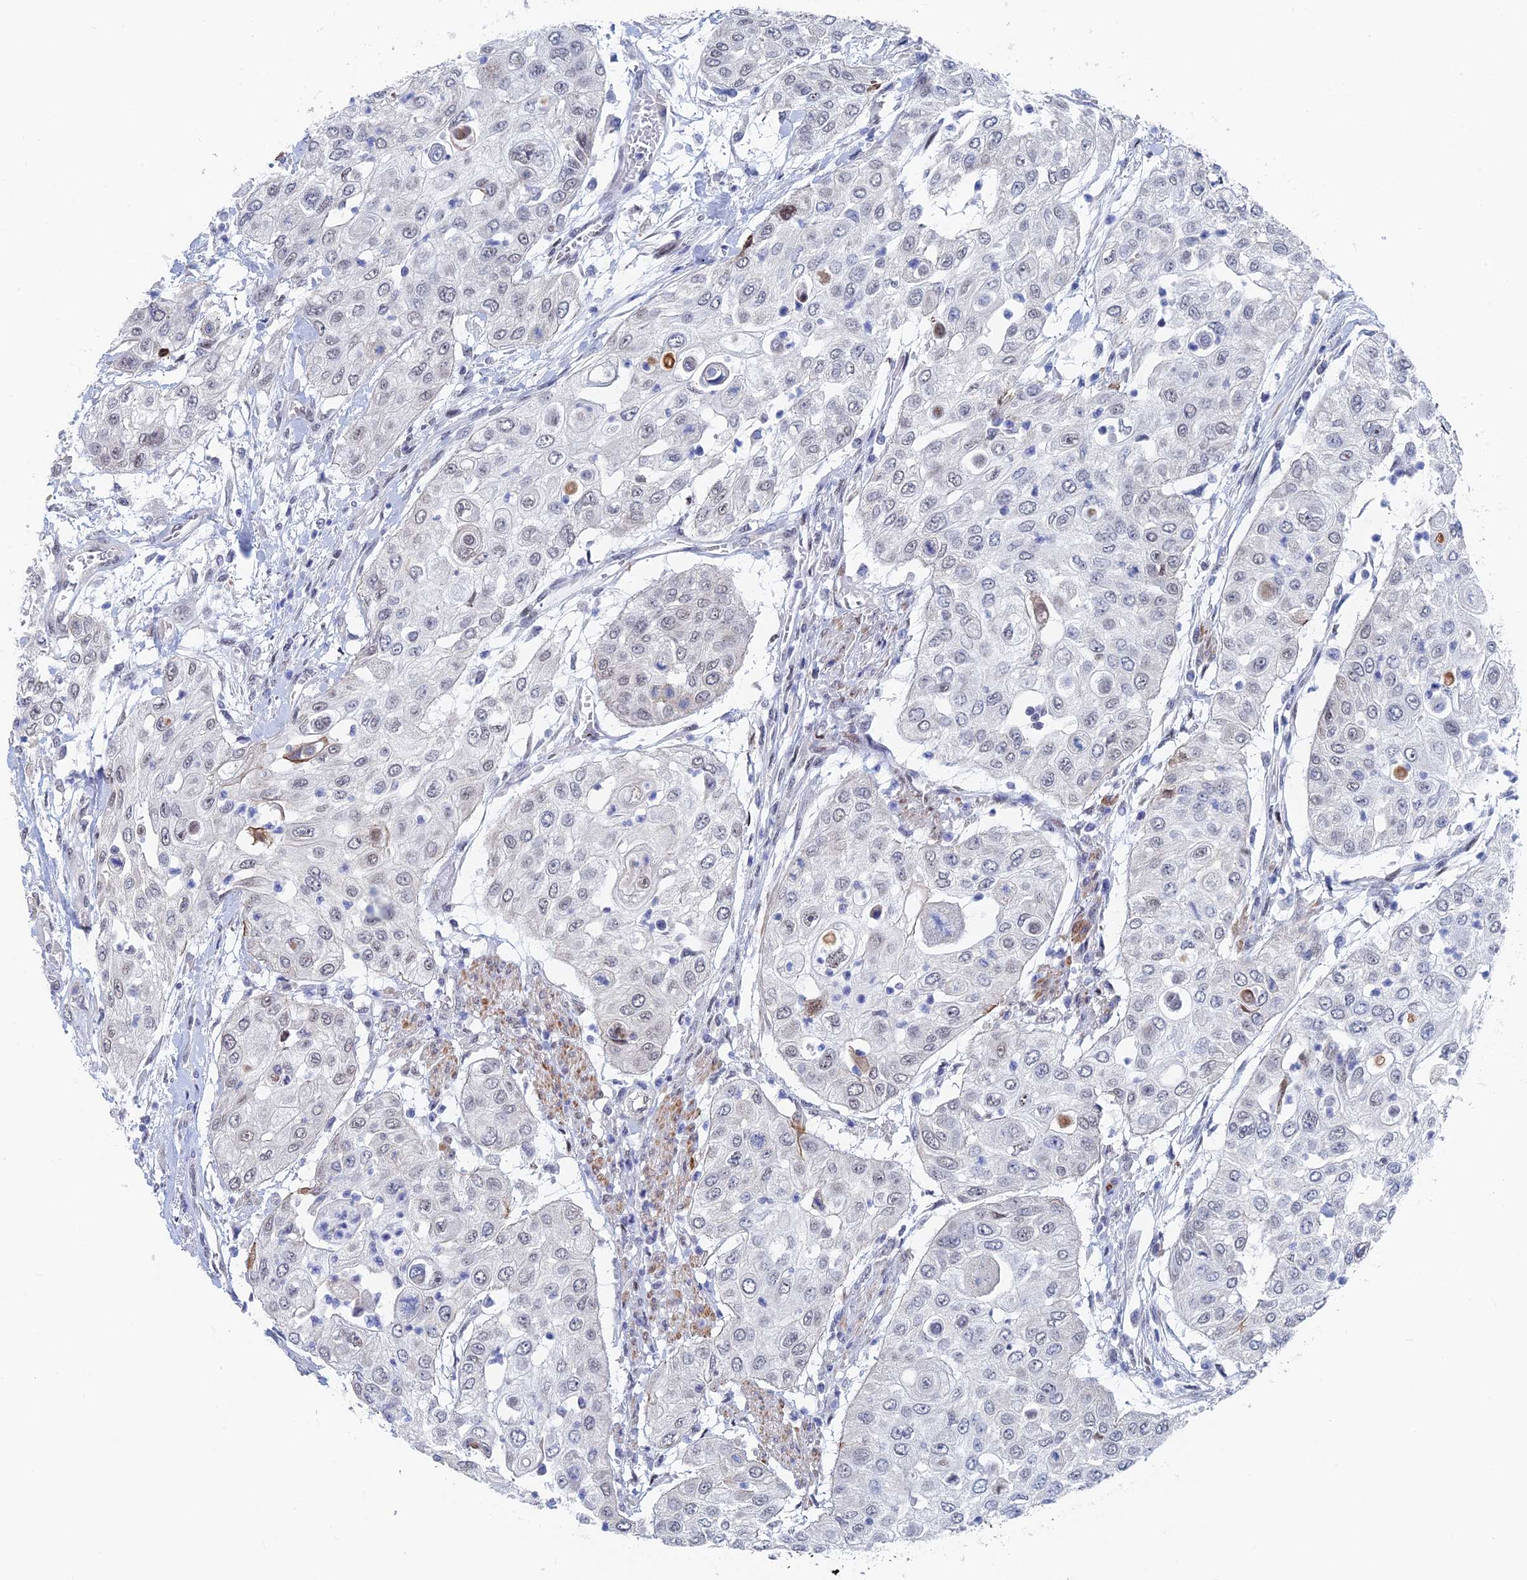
{"staining": {"intensity": "negative", "quantity": "none", "location": "none"}, "tissue": "urothelial cancer", "cell_type": "Tumor cells", "image_type": "cancer", "snomed": [{"axis": "morphology", "description": "Urothelial carcinoma, High grade"}, {"axis": "topography", "description": "Urinary bladder"}], "caption": "The photomicrograph shows no staining of tumor cells in urothelial carcinoma (high-grade).", "gene": "GMNC", "patient": {"sex": "female", "age": 79}}